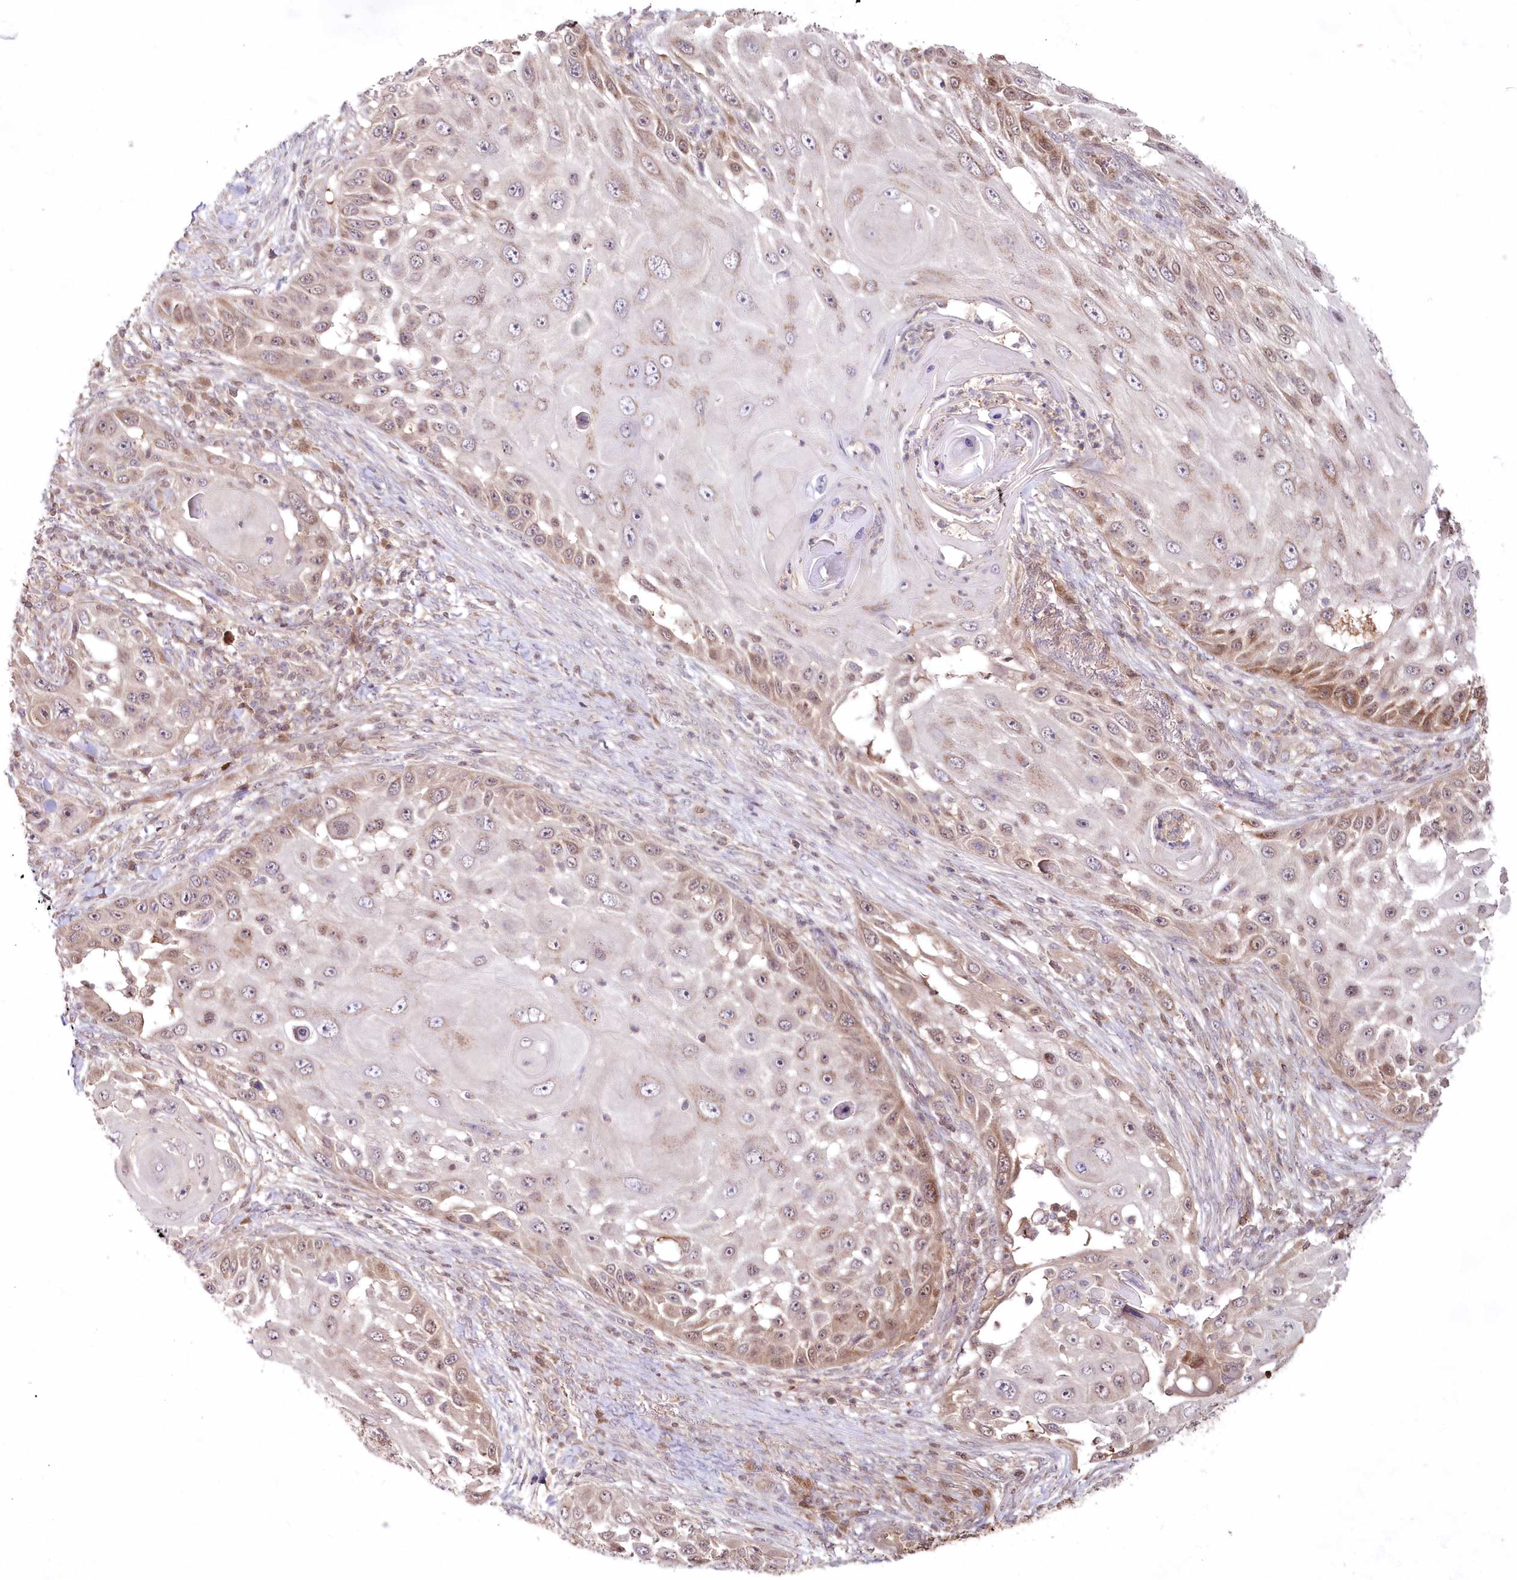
{"staining": {"intensity": "weak", "quantity": "<25%", "location": "cytoplasmic/membranous"}, "tissue": "skin cancer", "cell_type": "Tumor cells", "image_type": "cancer", "snomed": [{"axis": "morphology", "description": "Squamous cell carcinoma, NOS"}, {"axis": "topography", "description": "Skin"}], "caption": "A high-resolution image shows immunohistochemistry (IHC) staining of skin cancer (squamous cell carcinoma), which demonstrates no significant staining in tumor cells. The staining was performed using DAB to visualize the protein expression in brown, while the nuclei were stained in blue with hematoxylin (Magnification: 20x).", "gene": "IMPA1", "patient": {"sex": "female", "age": 44}}